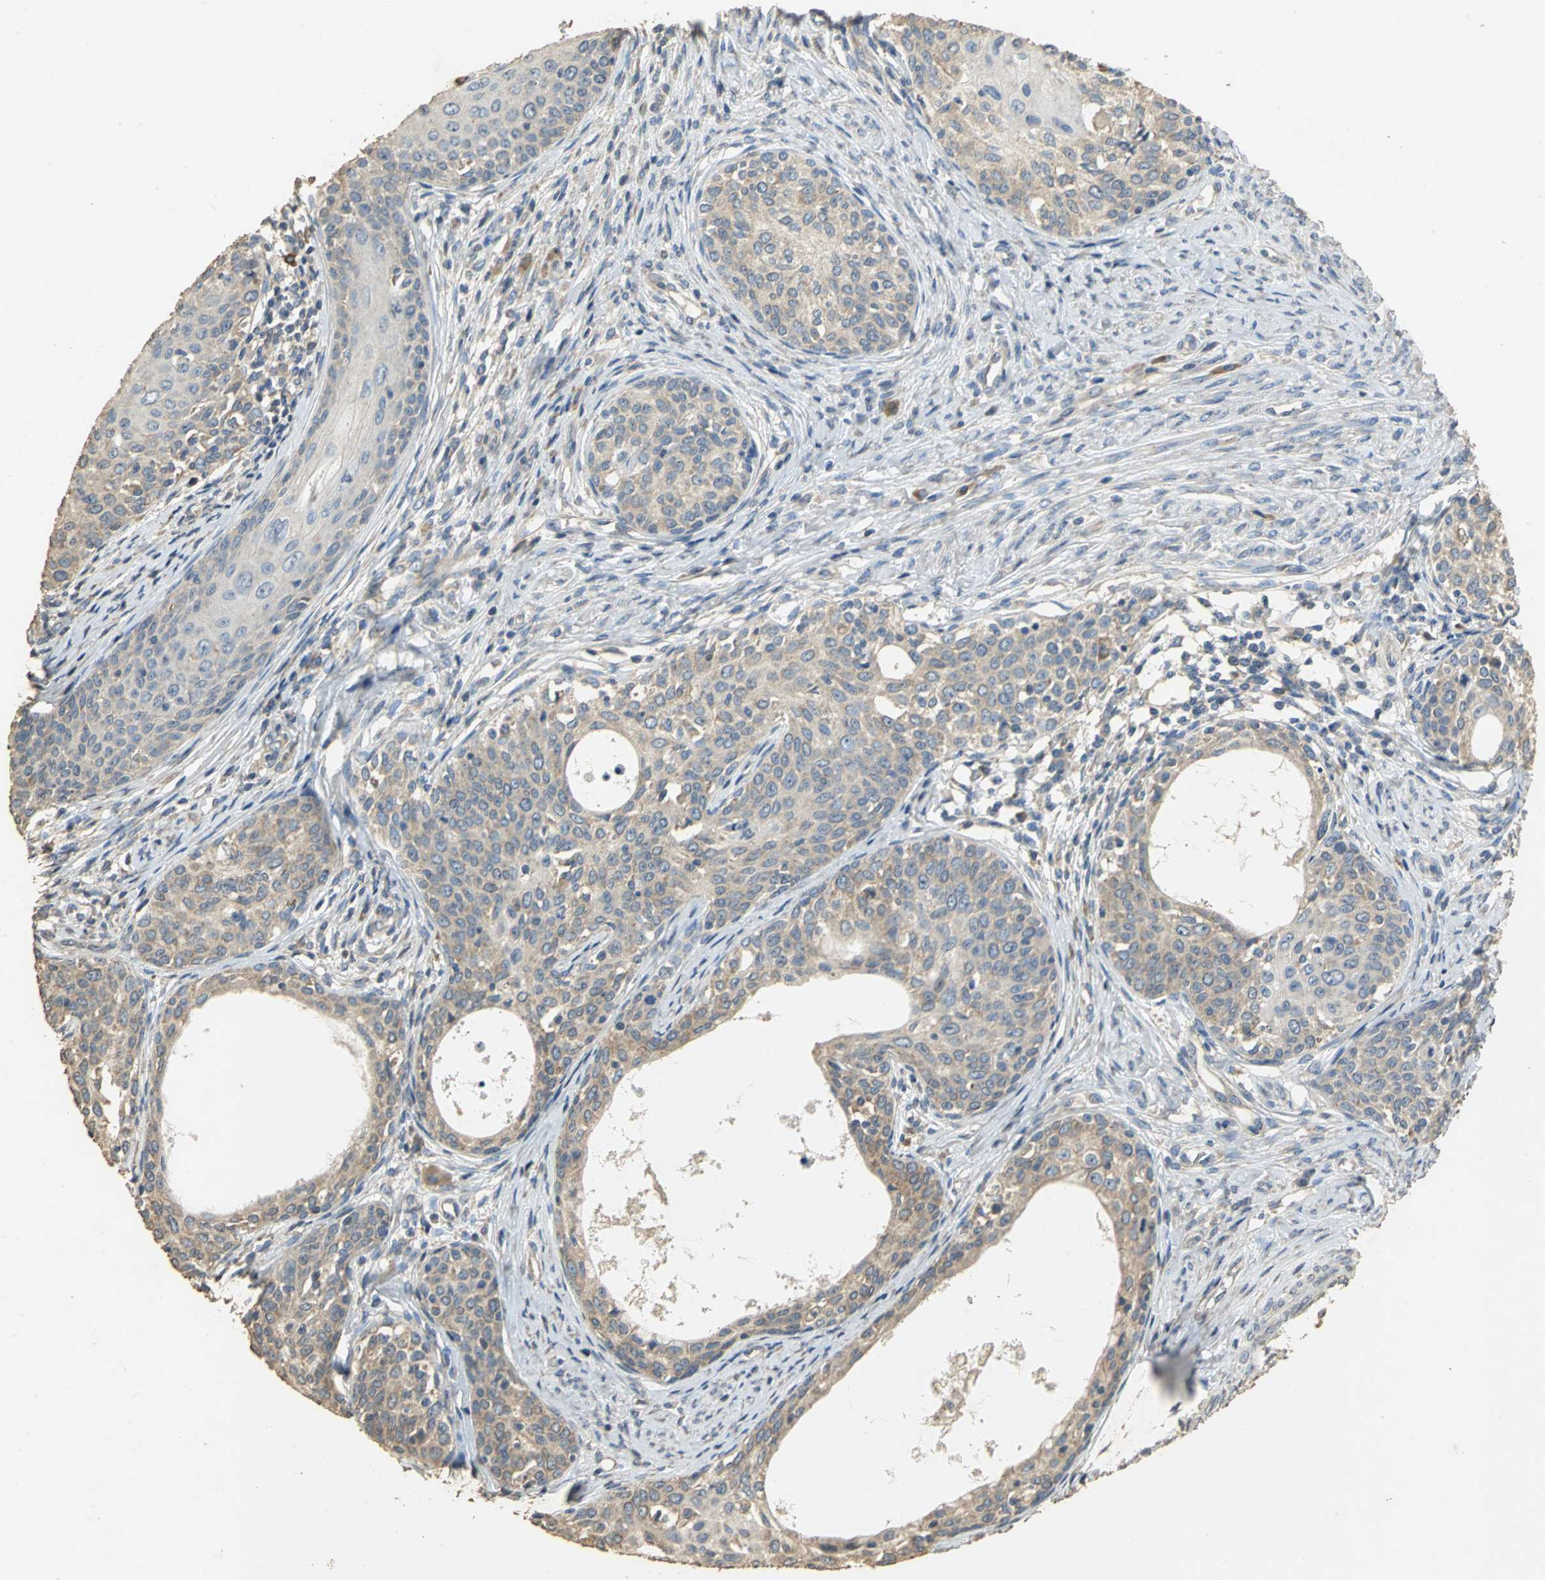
{"staining": {"intensity": "weak", "quantity": ">75%", "location": "cytoplasmic/membranous"}, "tissue": "cervical cancer", "cell_type": "Tumor cells", "image_type": "cancer", "snomed": [{"axis": "morphology", "description": "Squamous cell carcinoma, NOS"}, {"axis": "morphology", "description": "Adenocarcinoma, NOS"}, {"axis": "topography", "description": "Cervix"}], "caption": "Weak cytoplasmic/membranous expression is appreciated in approximately >75% of tumor cells in cervical cancer.", "gene": "ACSL4", "patient": {"sex": "female", "age": 52}}